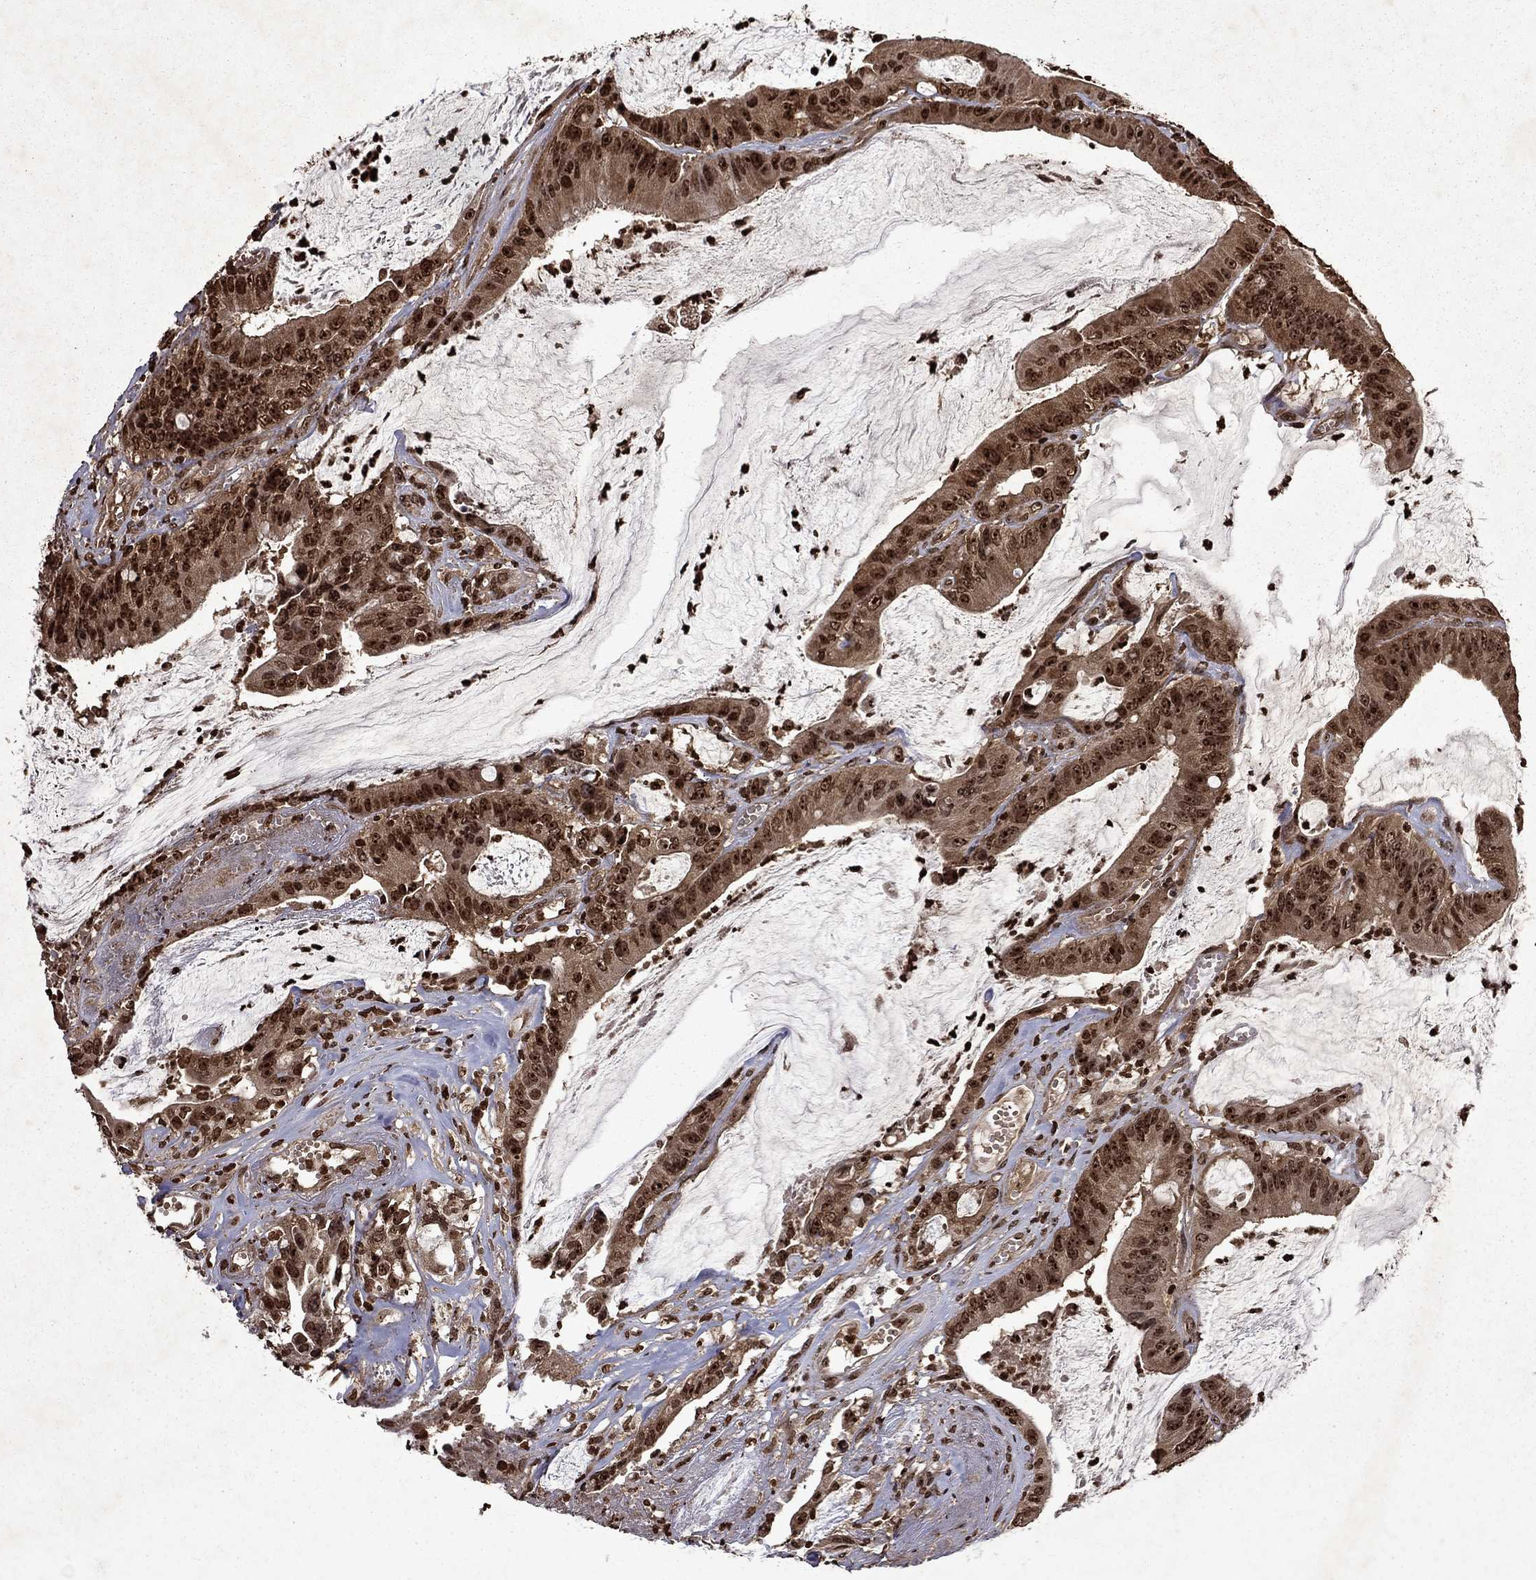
{"staining": {"intensity": "strong", "quantity": "25%-75%", "location": "cytoplasmic/membranous,nuclear"}, "tissue": "colorectal cancer", "cell_type": "Tumor cells", "image_type": "cancer", "snomed": [{"axis": "morphology", "description": "Adenocarcinoma, NOS"}, {"axis": "topography", "description": "Colon"}], "caption": "A photomicrograph of colorectal adenocarcinoma stained for a protein displays strong cytoplasmic/membranous and nuclear brown staining in tumor cells.", "gene": "PIN4", "patient": {"sex": "female", "age": 69}}